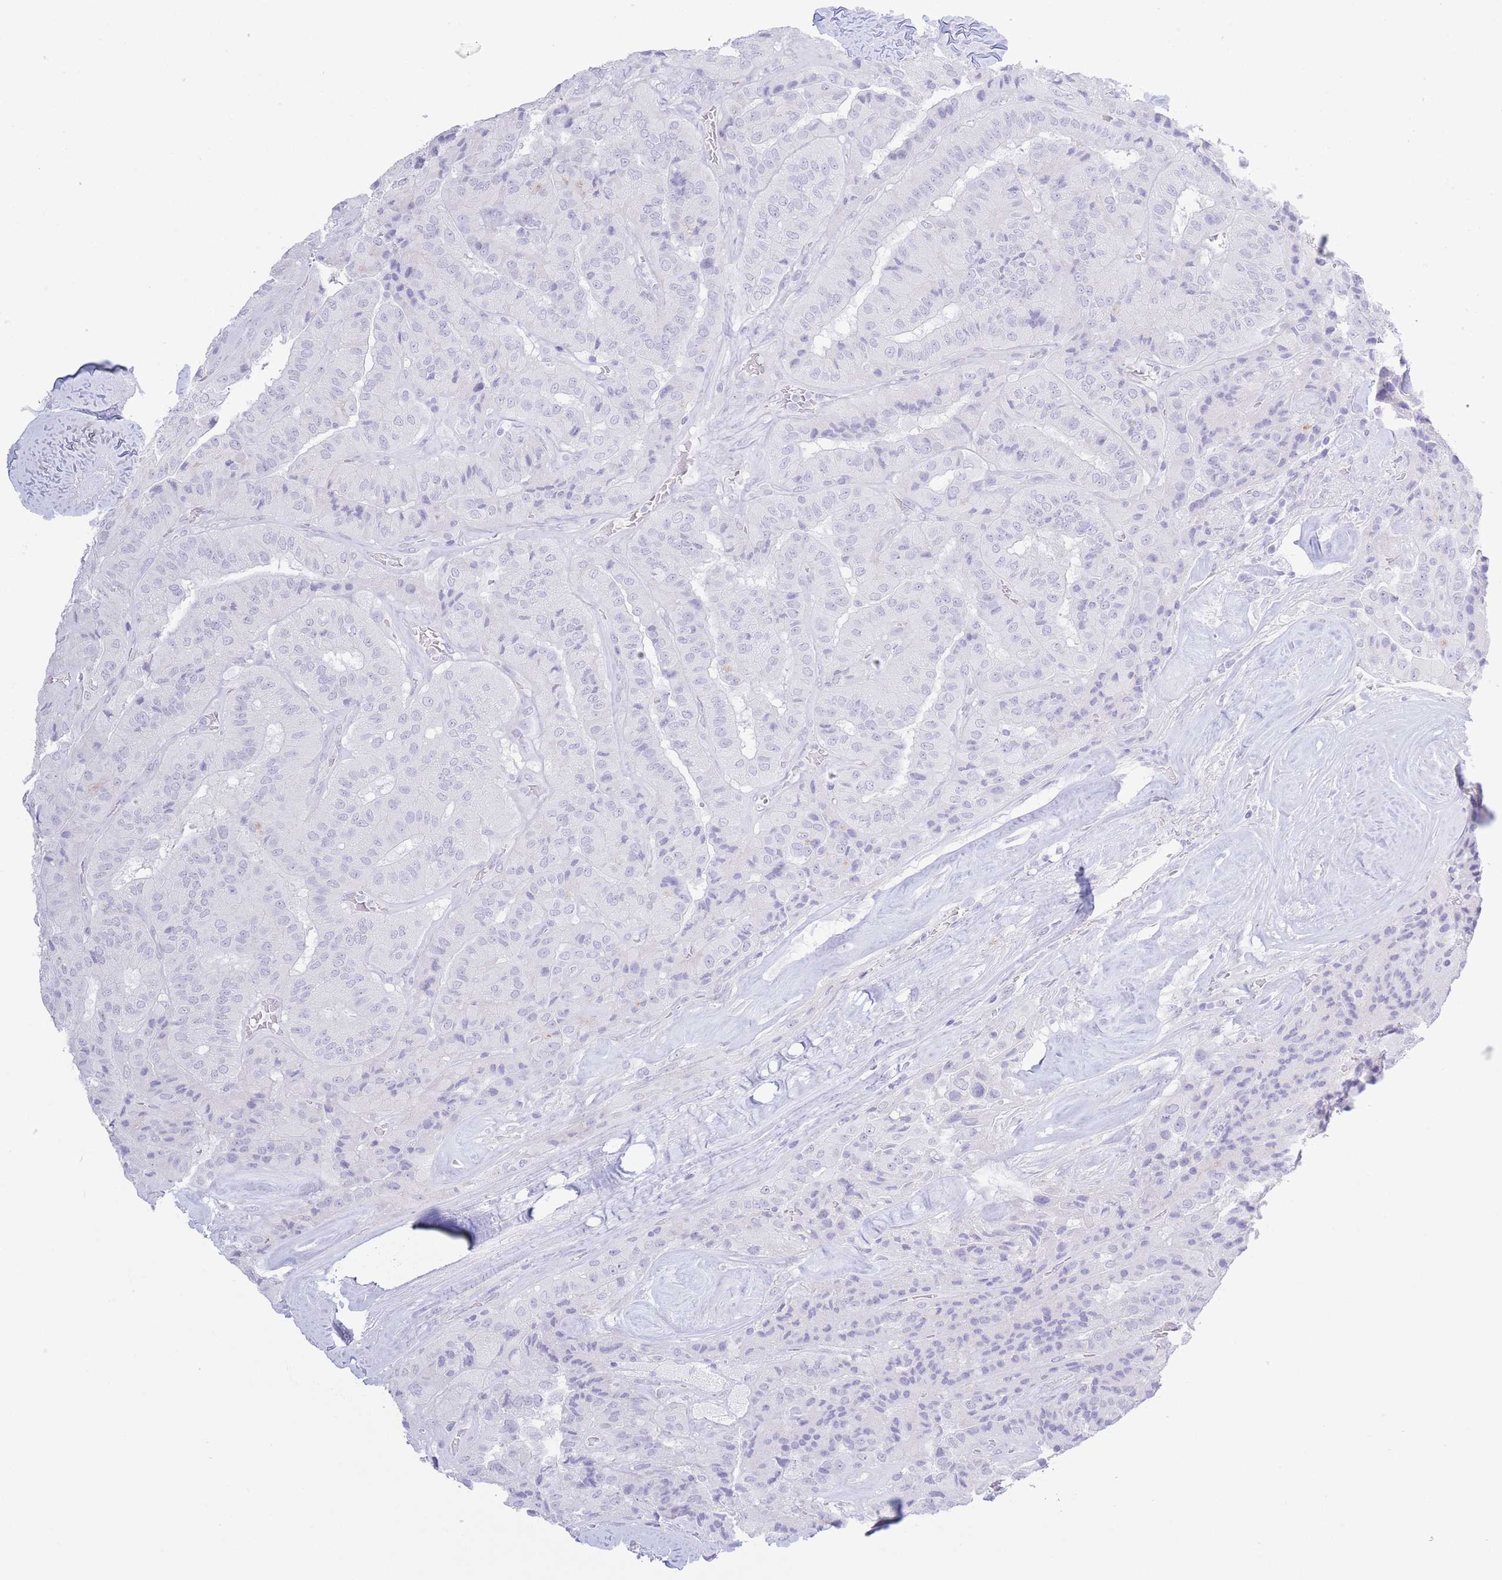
{"staining": {"intensity": "negative", "quantity": "none", "location": "none"}, "tissue": "thyroid cancer", "cell_type": "Tumor cells", "image_type": "cancer", "snomed": [{"axis": "morphology", "description": "Normal tissue, NOS"}, {"axis": "morphology", "description": "Papillary adenocarcinoma, NOS"}, {"axis": "topography", "description": "Thyroid gland"}], "caption": "A high-resolution histopathology image shows immunohistochemistry (IHC) staining of papillary adenocarcinoma (thyroid), which reveals no significant positivity in tumor cells.", "gene": "PKLR", "patient": {"sex": "female", "age": 59}}